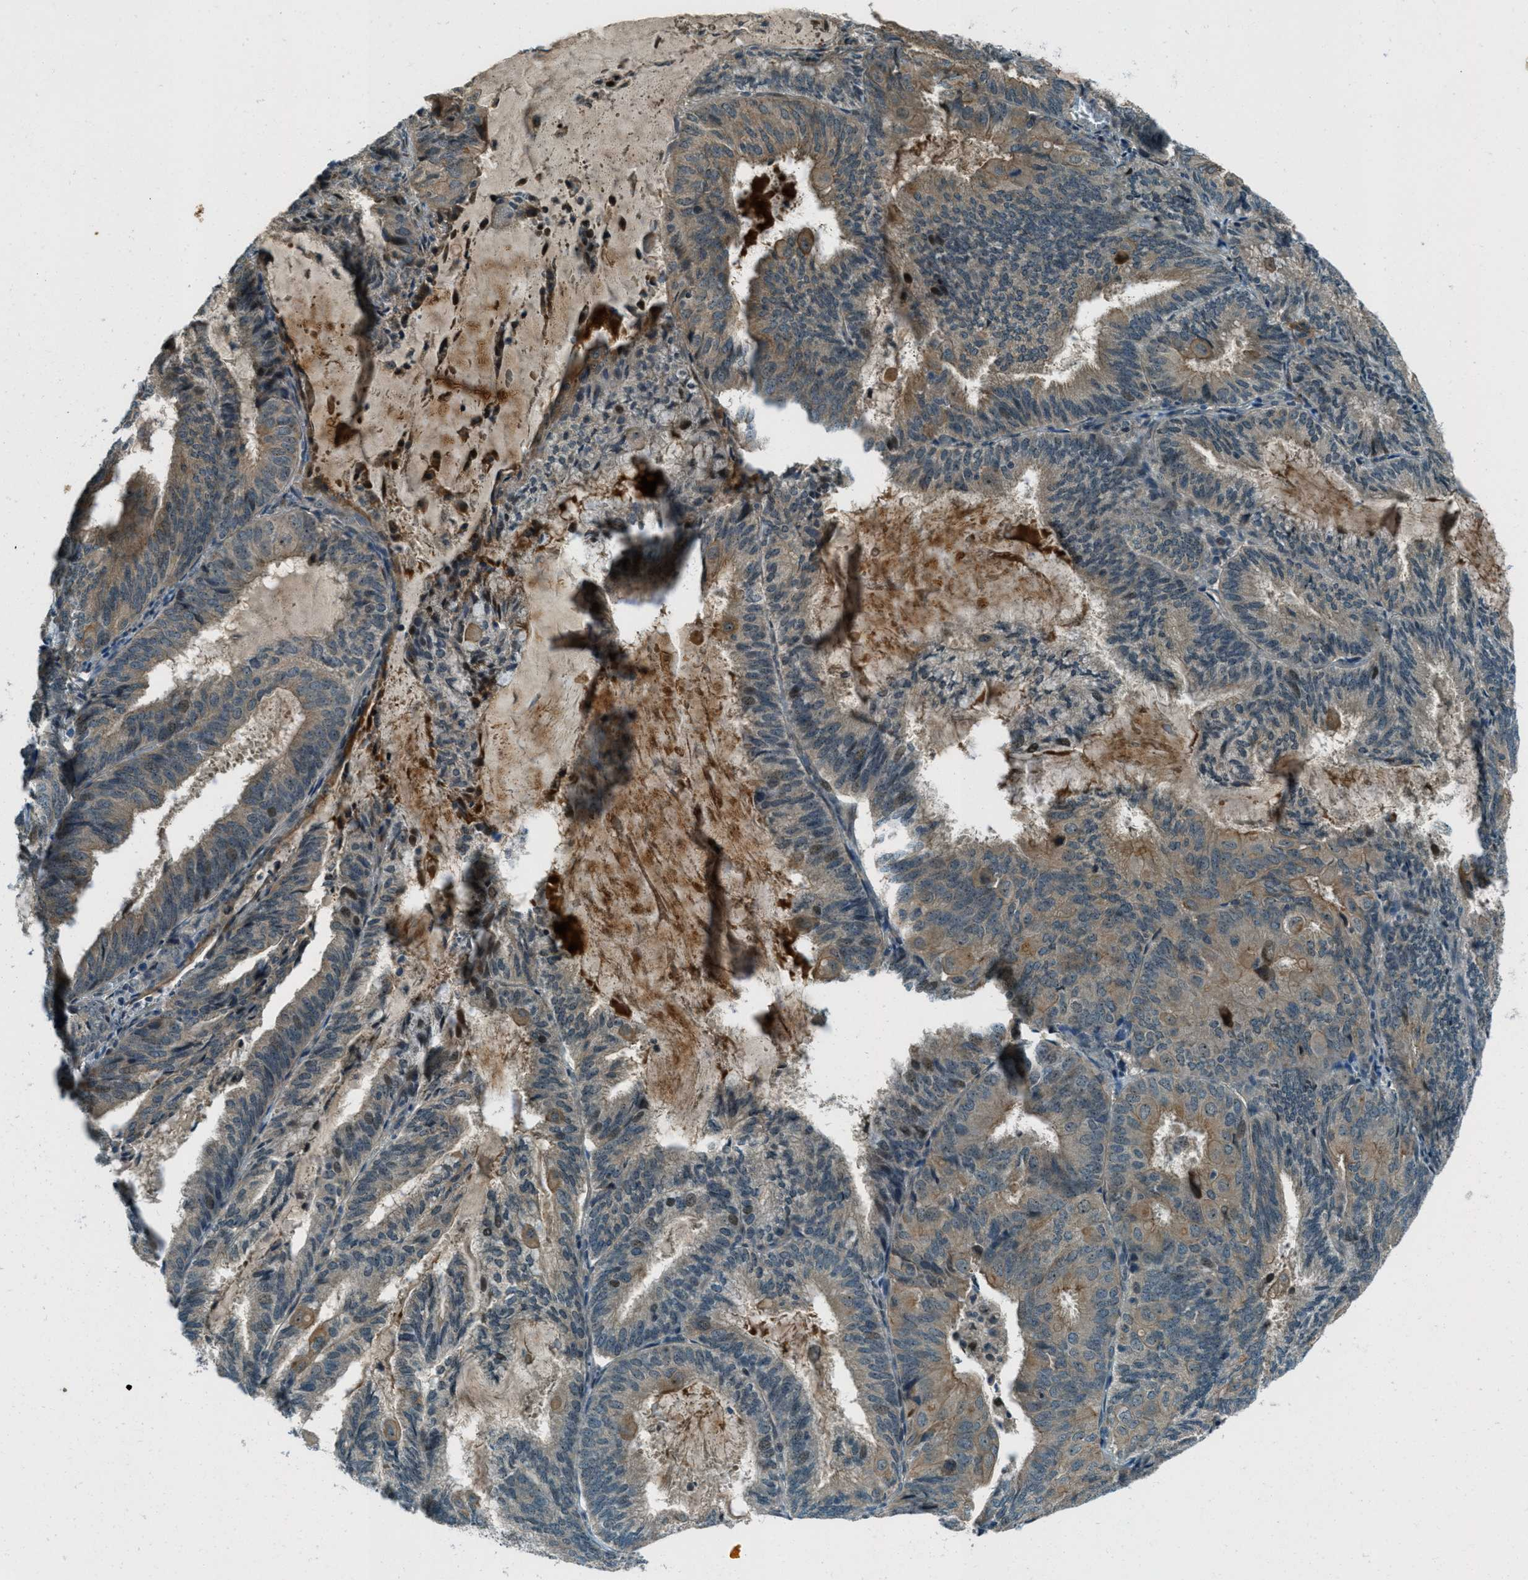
{"staining": {"intensity": "weak", "quantity": "25%-75%", "location": "cytoplasmic/membranous"}, "tissue": "endometrial cancer", "cell_type": "Tumor cells", "image_type": "cancer", "snomed": [{"axis": "morphology", "description": "Adenocarcinoma, NOS"}, {"axis": "topography", "description": "Endometrium"}], "caption": "Immunohistochemistry (IHC) of human endometrial adenocarcinoma displays low levels of weak cytoplasmic/membranous positivity in approximately 25%-75% of tumor cells.", "gene": "STK11", "patient": {"sex": "female", "age": 81}}